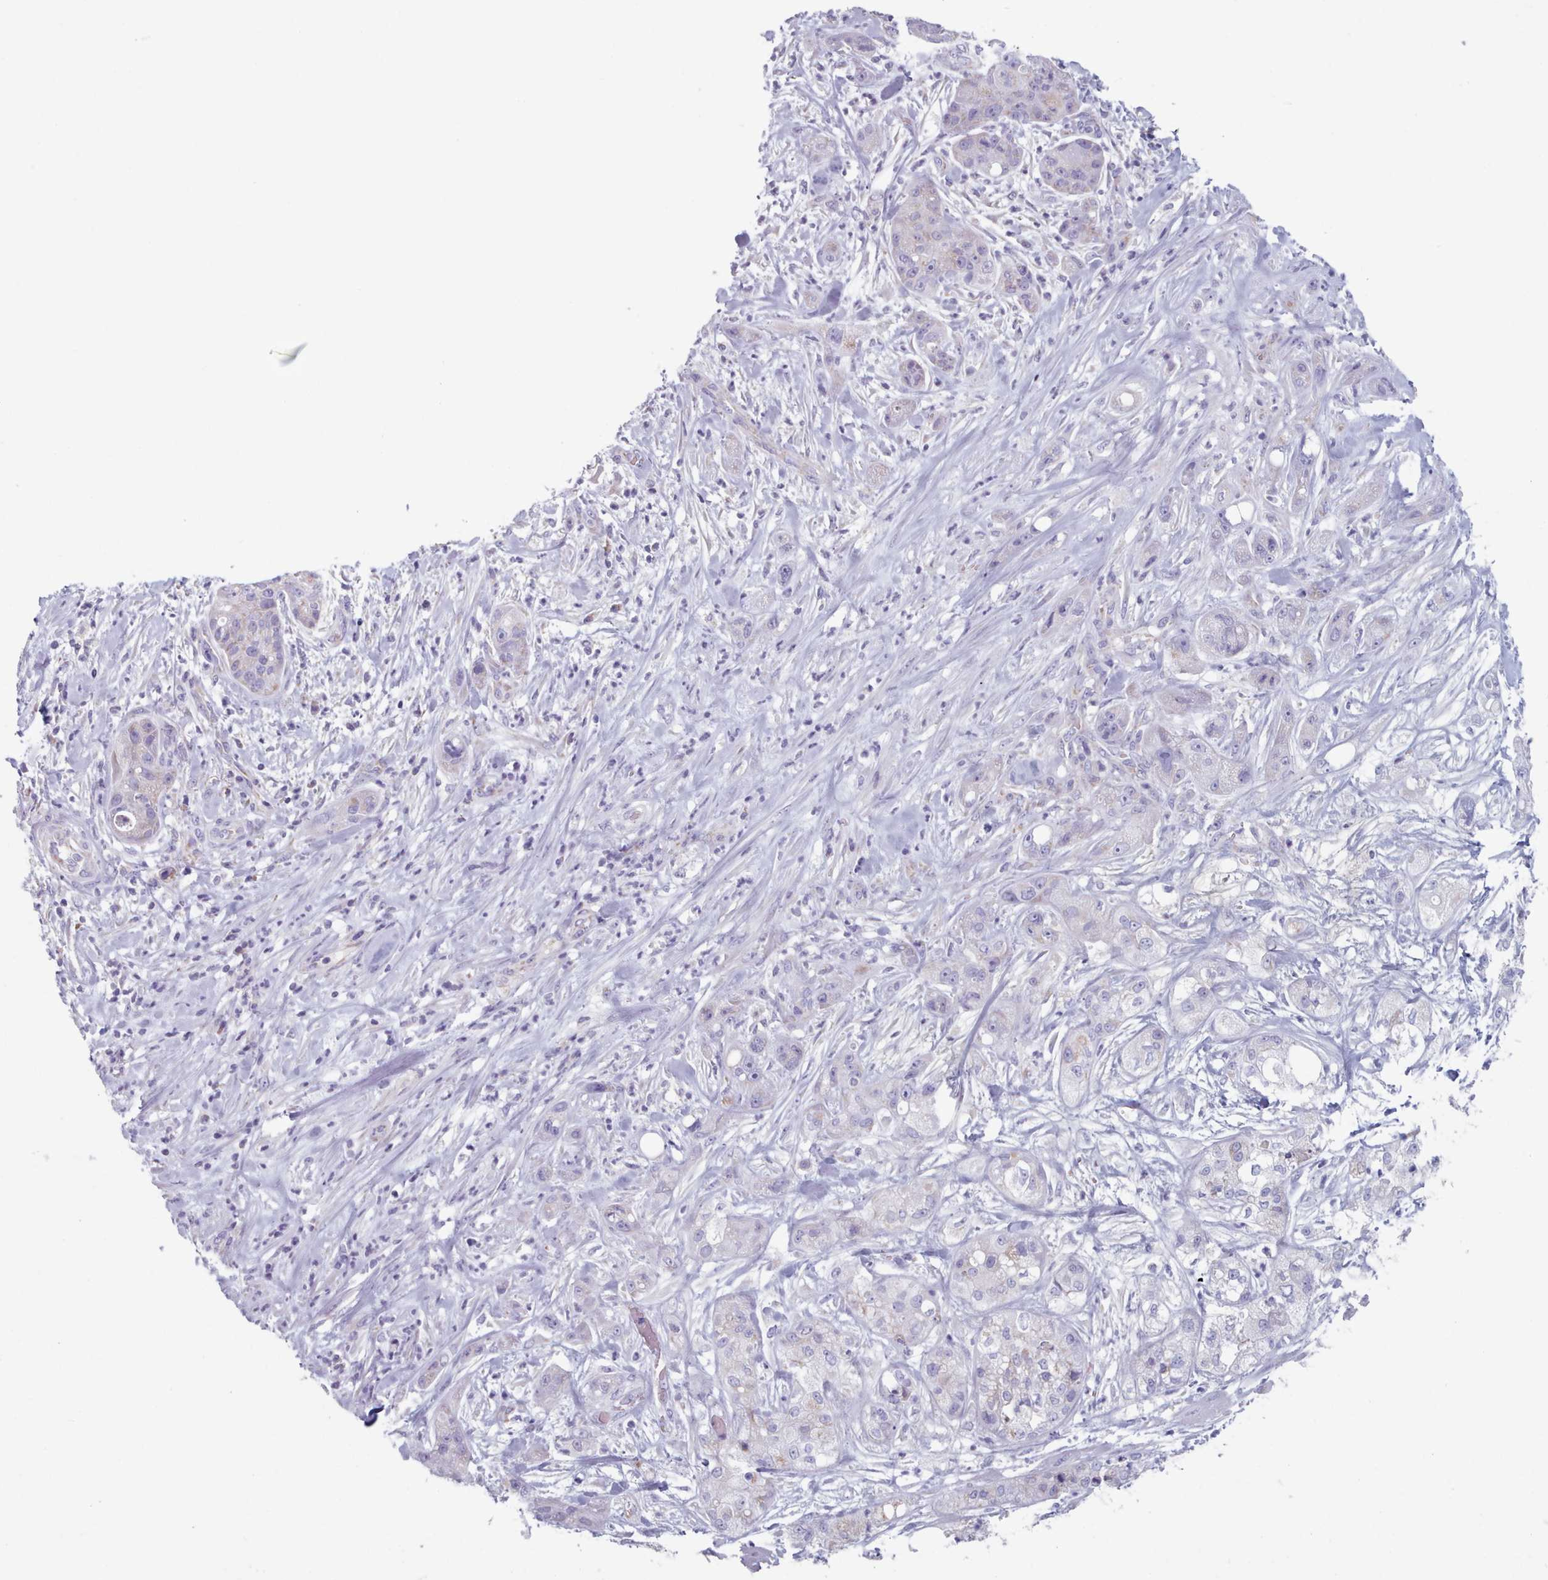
{"staining": {"intensity": "negative", "quantity": "none", "location": "none"}, "tissue": "pancreatic cancer", "cell_type": "Tumor cells", "image_type": "cancer", "snomed": [{"axis": "morphology", "description": "Adenocarcinoma, NOS"}, {"axis": "topography", "description": "Pancreas"}], "caption": "Tumor cells show no significant staining in pancreatic cancer.", "gene": "HAO1", "patient": {"sex": "female", "age": 78}}